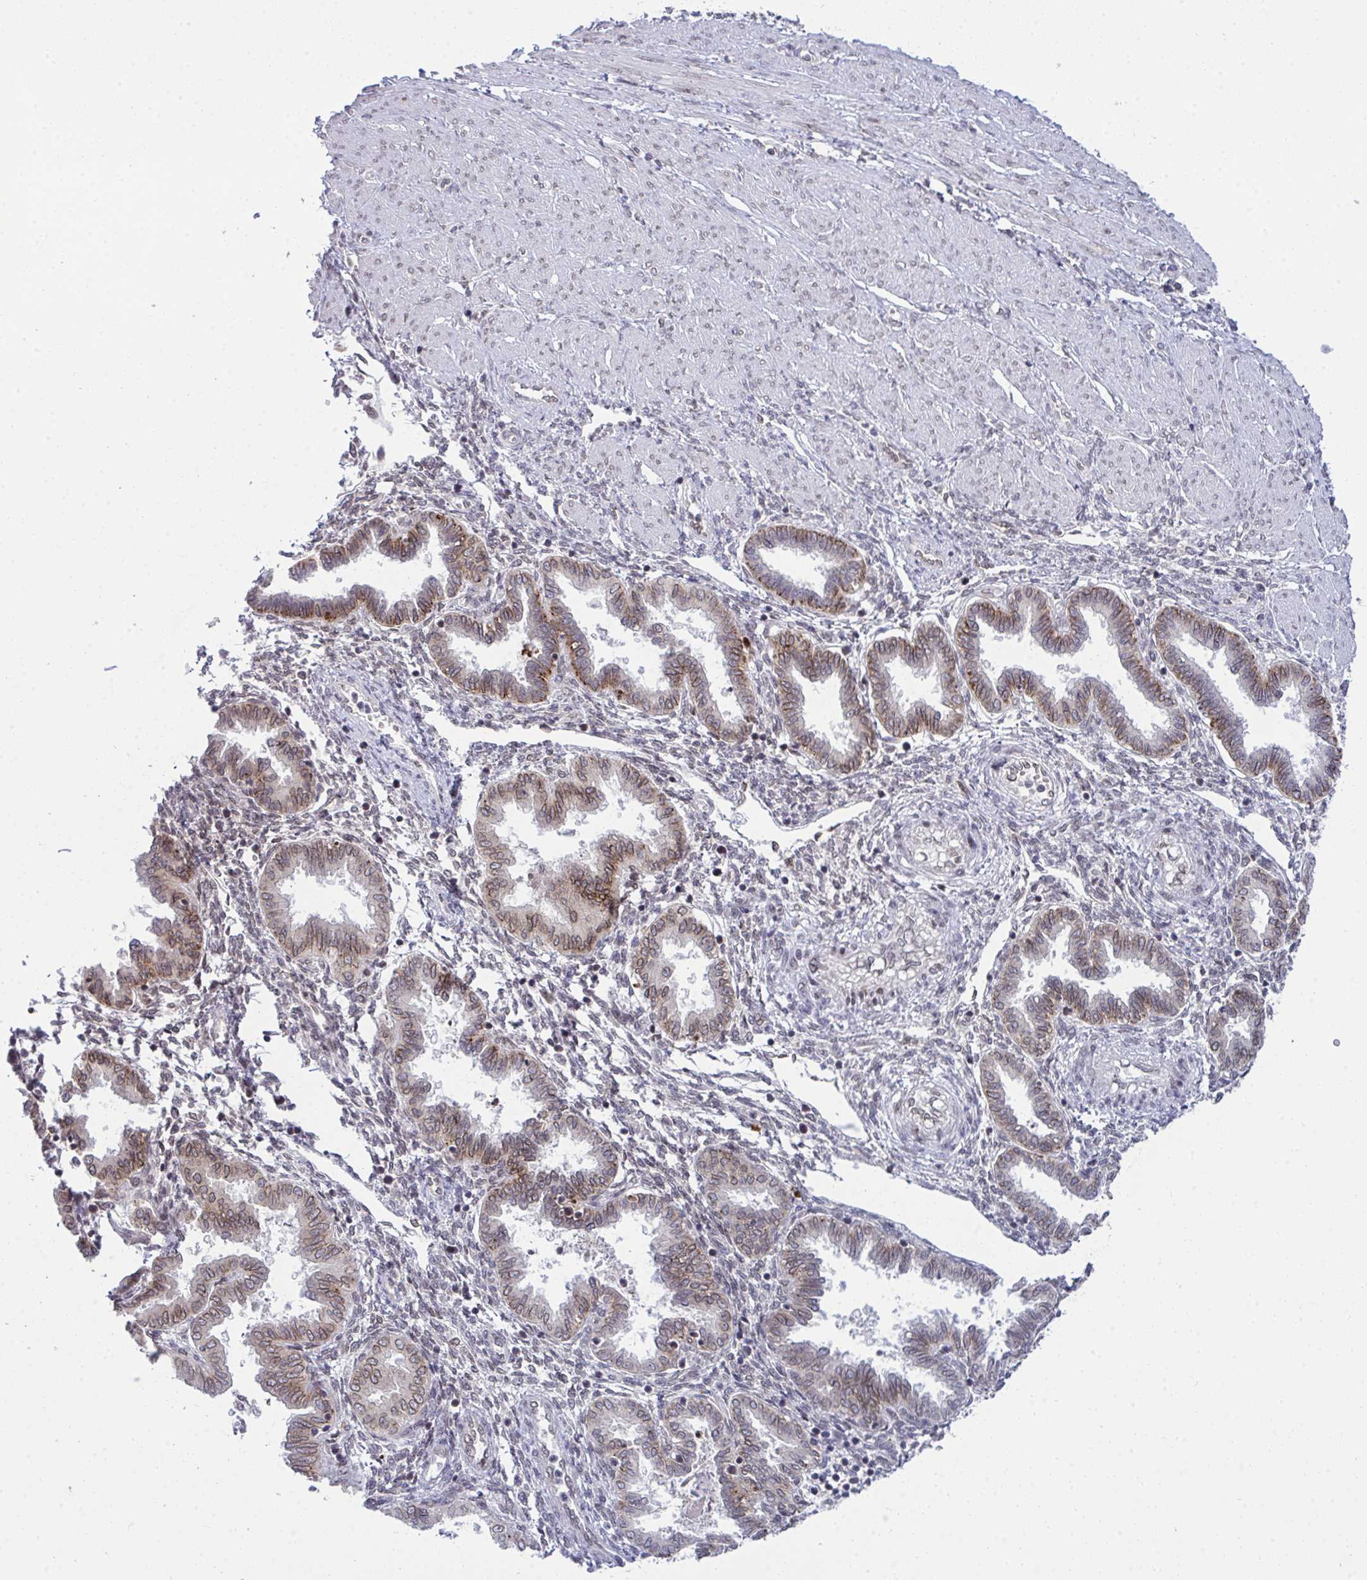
{"staining": {"intensity": "negative", "quantity": "none", "location": "none"}, "tissue": "endometrium", "cell_type": "Cells in endometrial stroma", "image_type": "normal", "snomed": [{"axis": "morphology", "description": "Normal tissue, NOS"}, {"axis": "topography", "description": "Endometrium"}], "caption": "An immunohistochemistry image of unremarkable endometrium is shown. There is no staining in cells in endometrial stroma of endometrium.", "gene": "RANBP2", "patient": {"sex": "female", "age": 33}}